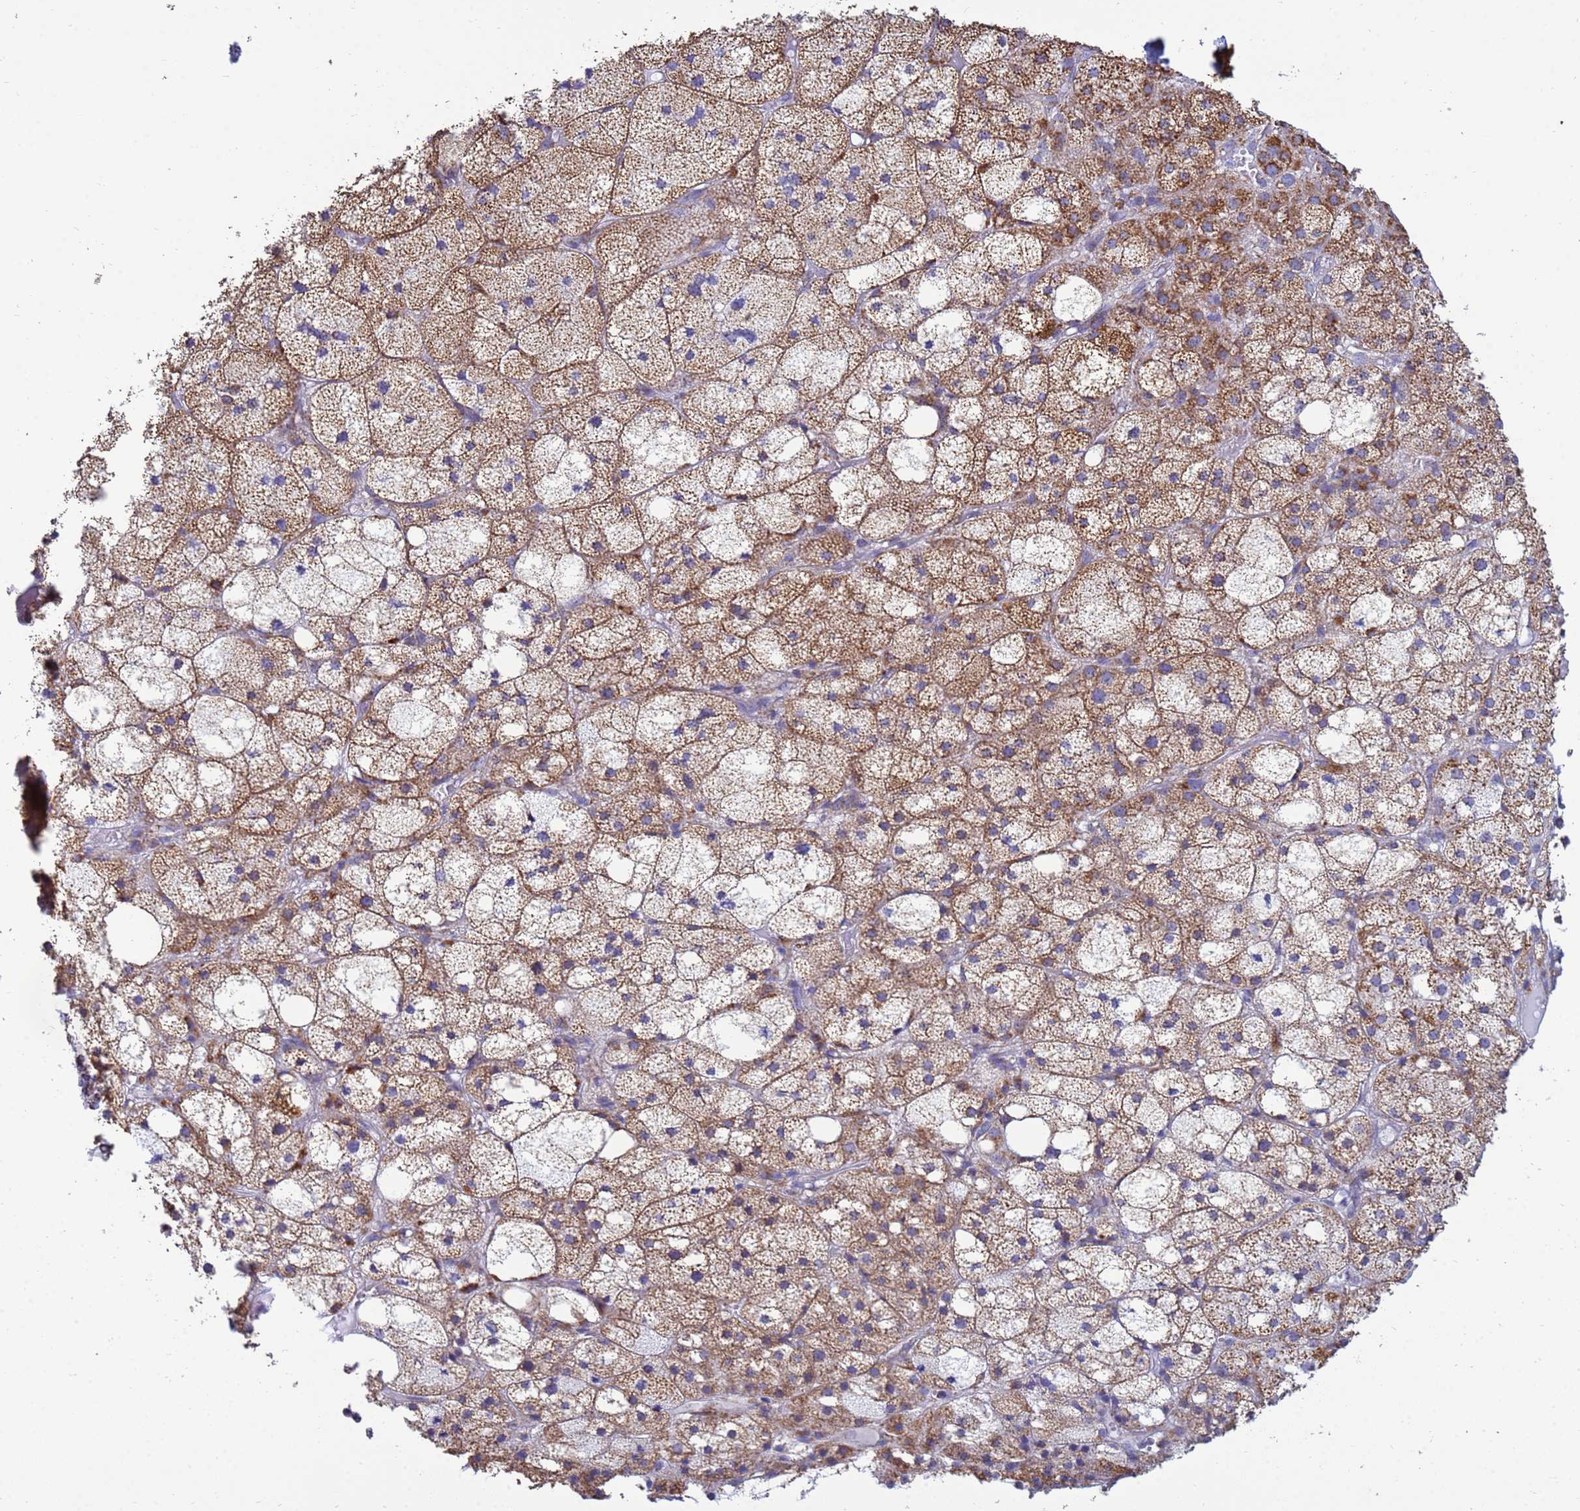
{"staining": {"intensity": "strong", "quantity": ">75%", "location": "cytoplasmic/membranous"}, "tissue": "adrenal gland", "cell_type": "Glandular cells", "image_type": "normal", "snomed": [{"axis": "morphology", "description": "Normal tissue, NOS"}, {"axis": "topography", "description": "Adrenal gland"}], "caption": "Adrenal gland stained with a brown dye shows strong cytoplasmic/membranous positive staining in approximately >75% of glandular cells.", "gene": "COQ4", "patient": {"sex": "female", "age": 61}}